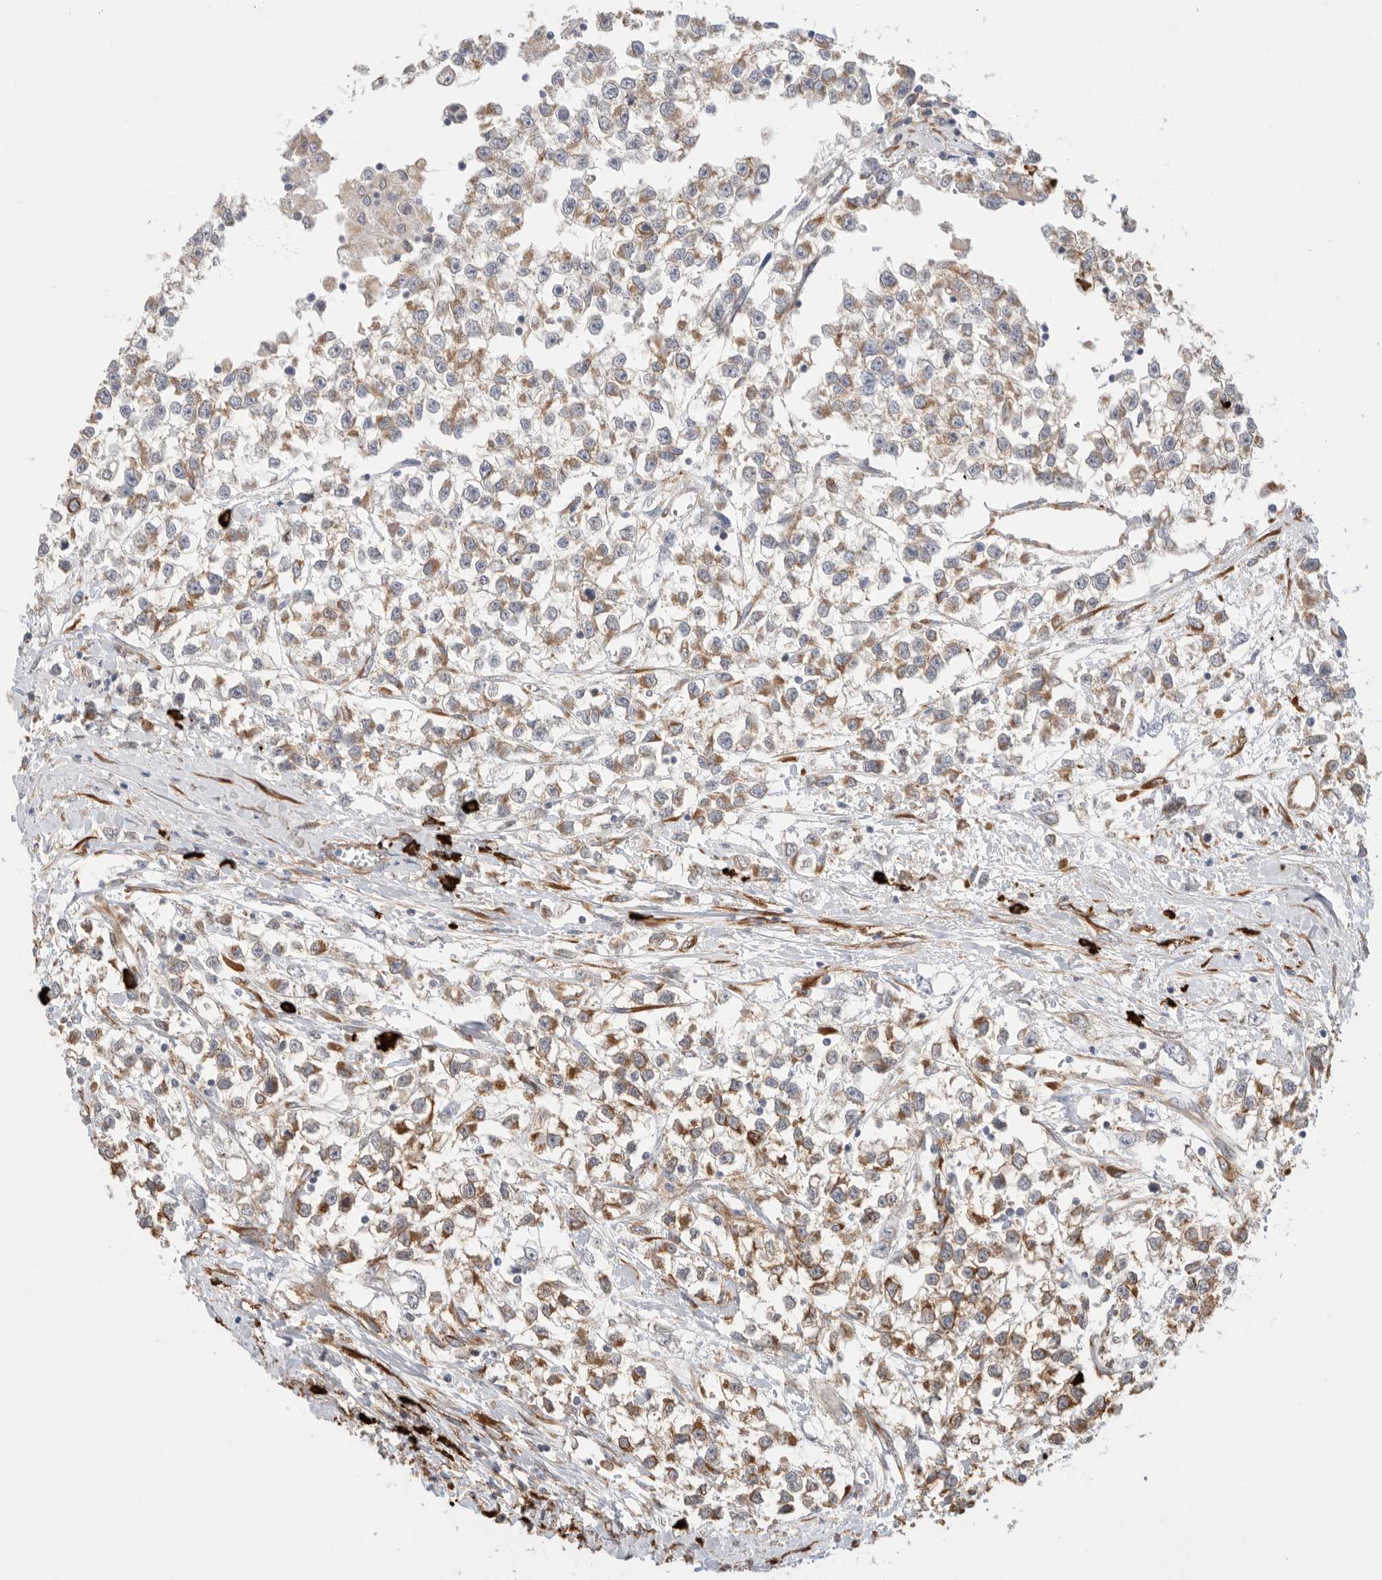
{"staining": {"intensity": "moderate", "quantity": "25%-75%", "location": "cytoplasmic/membranous"}, "tissue": "testis cancer", "cell_type": "Tumor cells", "image_type": "cancer", "snomed": [{"axis": "morphology", "description": "Seminoma, NOS"}, {"axis": "morphology", "description": "Carcinoma, Embryonal, NOS"}, {"axis": "topography", "description": "Testis"}], "caption": "Moderate cytoplasmic/membranous protein positivity is present in about 25%-75% of tumor cells in testis embryonal carcinoma.", "gene": "BLOC1S5", "patient": {"sex": "male", "age": 51}}